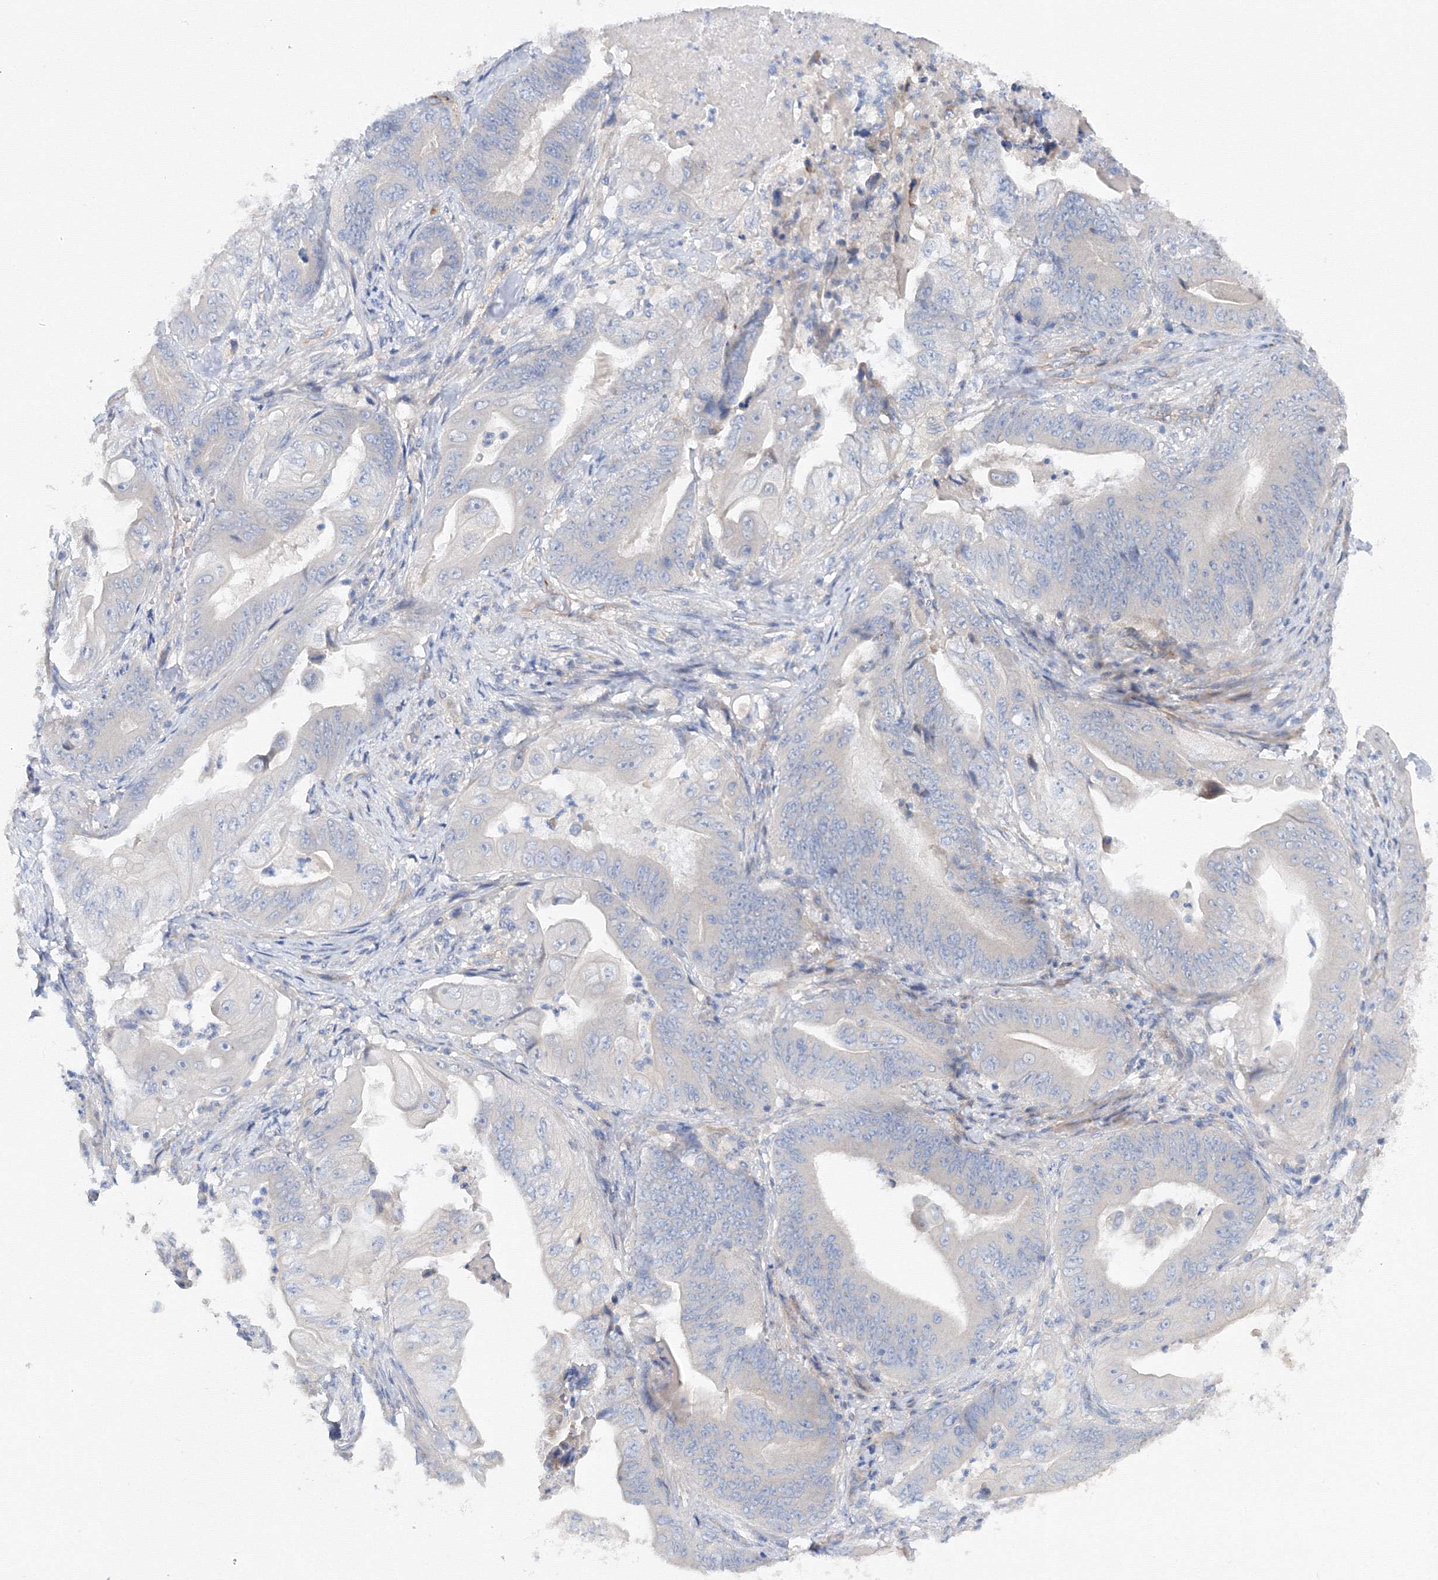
{"staining": {"intensity": "negative", "quantity": "none", "location": "none"}, "tissue": "stomach cancer", "cell_type": "Tumor cells", "image_type": "cancer", "snomed": [{"axis": "morphology", "description": "Adenocarcinoma, NOS"}, {"axis": "topography", "description": "Stomach"}], "caption": "Stomach cancer (adenocarcinoma) was stained to show a protein in brown. There is no significant expression in tumor cells.", "gene": "DIS3L2", "patient": {"sex": "female", "age": 73}}